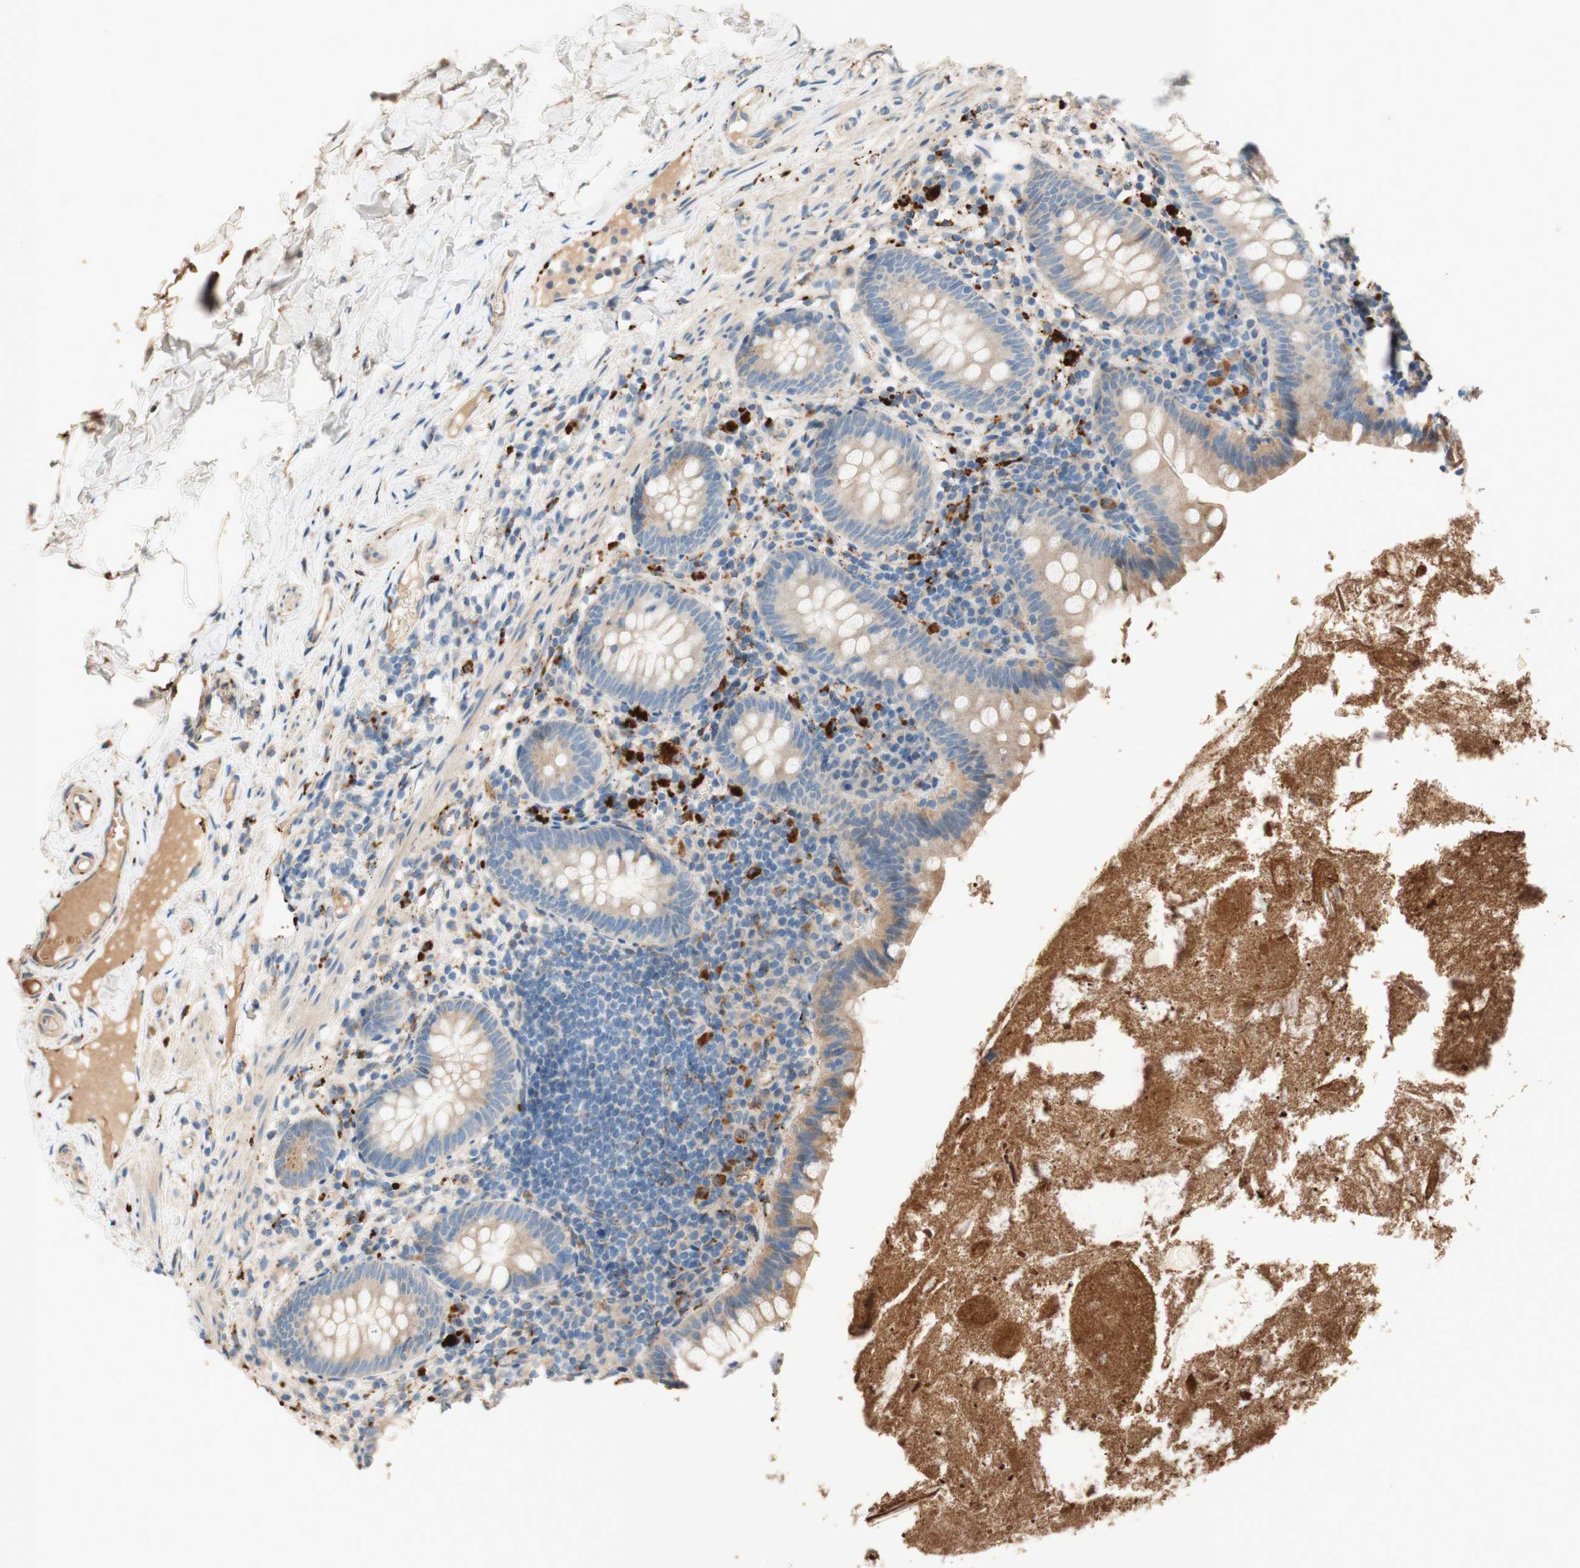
{"staining": {"intensity": "negative", "quantity": "none", "location": "none"}, "tissue": "appendix", "cell_type": "Glandular cells", "image_type": "normal", "snomed": [{"axis": "morphology", "description": "Normal tissue, NOS"}, {"axis": "topography", "description": "Appendix"}], "caption": "The immunohistochemistry photomicrograph has no significant staining in glandular cells of appendix. (Stains: DAB (3,3'-diaminobenzidine) IHC with hematoxylin counter stain, Microscopy: brightfield microscopy at high magnification).", "gene": "PTPN21", "patient": {"sex": "male", "age": 52}}